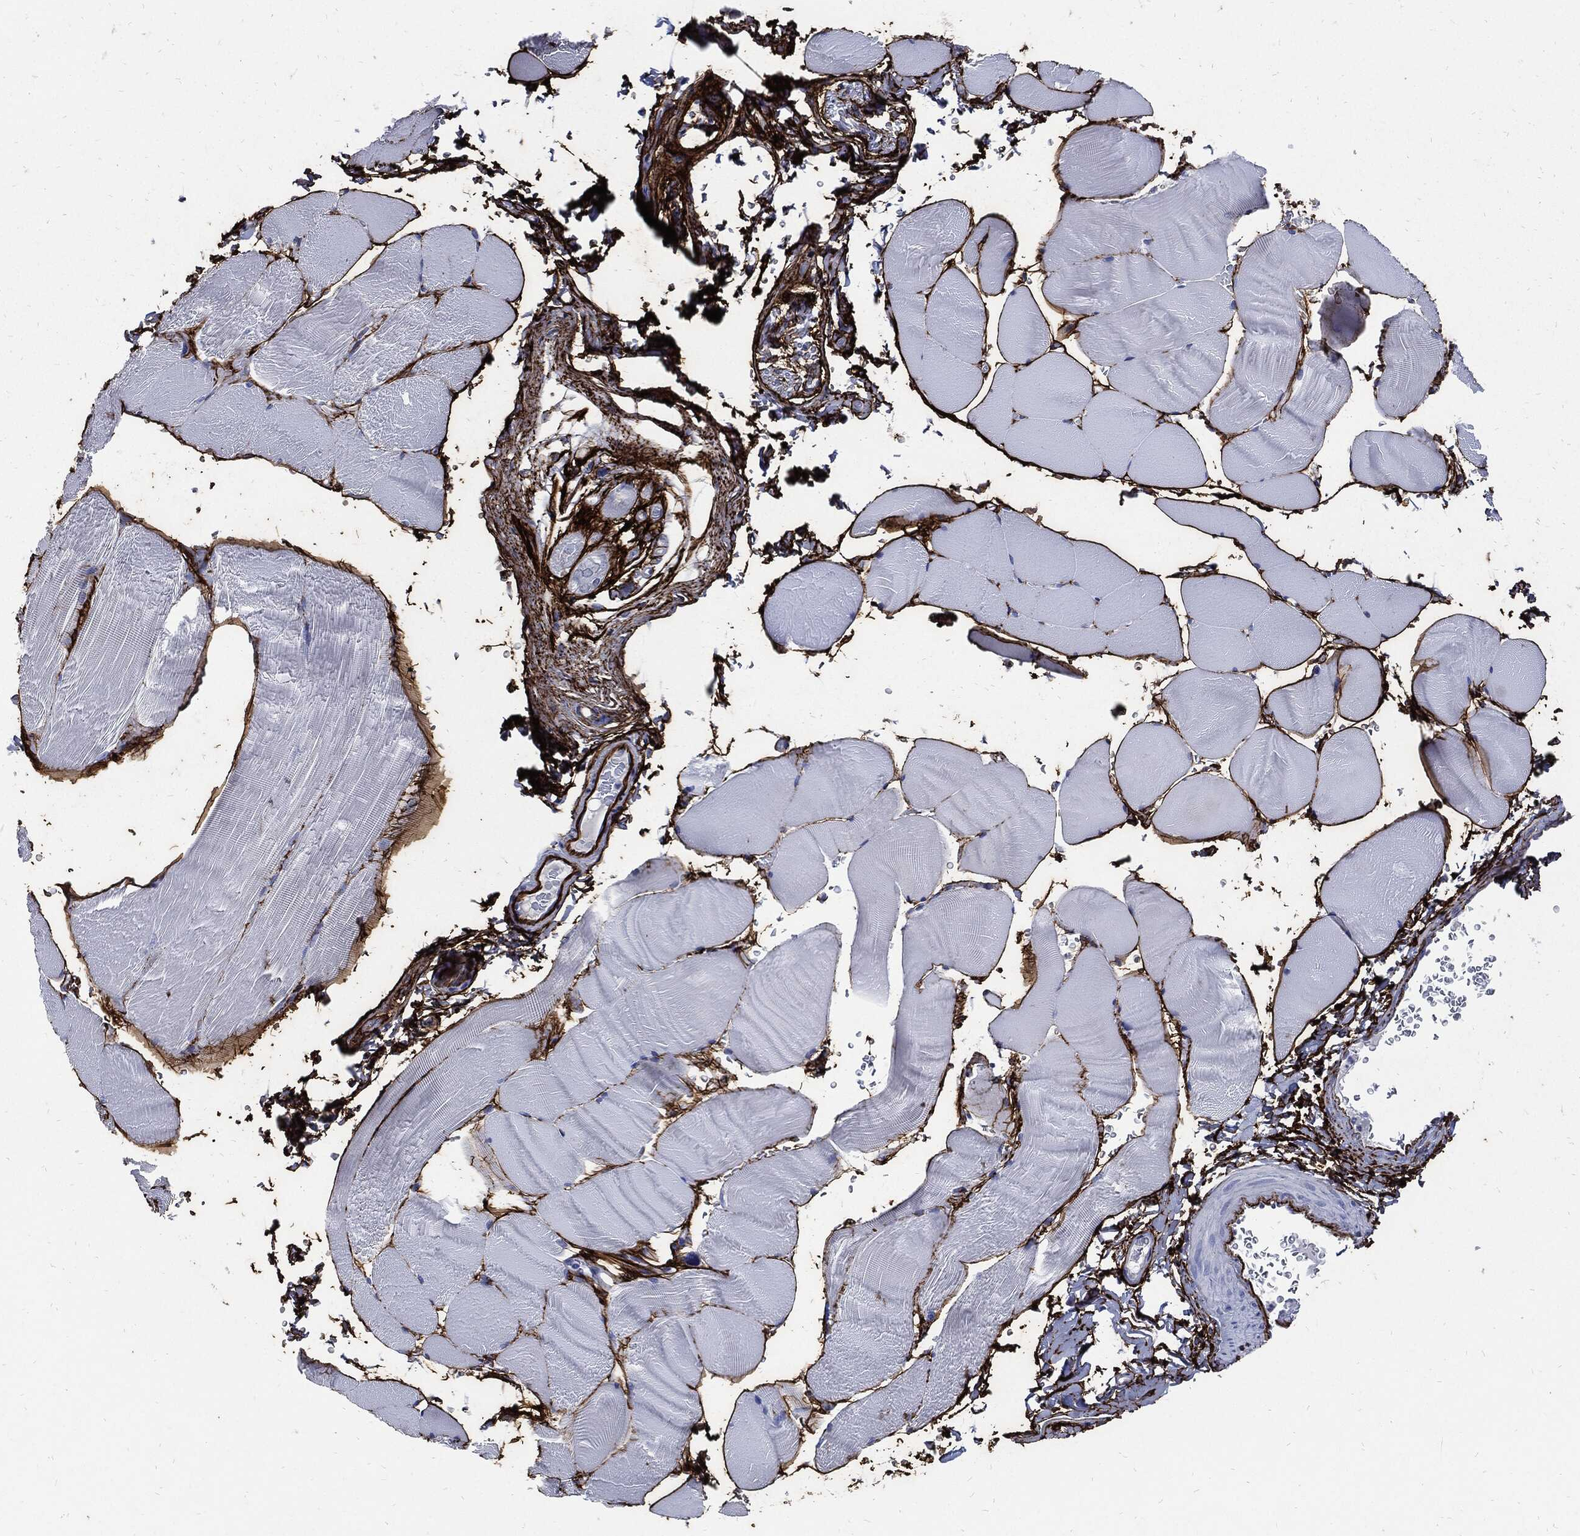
{"staining": {"intensity": "negative", "quantity": "none", "location": "none"}, "tissue": "skeletal muscle", "cell_type": "Myocytes", "image_type": "normal", "snomed": [{"axis": "morphology", "description": "Normal tissue, NOS"}, {"axis": "topography", "description": "Skeletal muscle"}], "caption": "This is a image of immunohistochemistry staining of normal skeletal muscle, which shows no staining in myocytes.", "gene": "FBN1", "patient": {"sex": "female", "age": 37}}